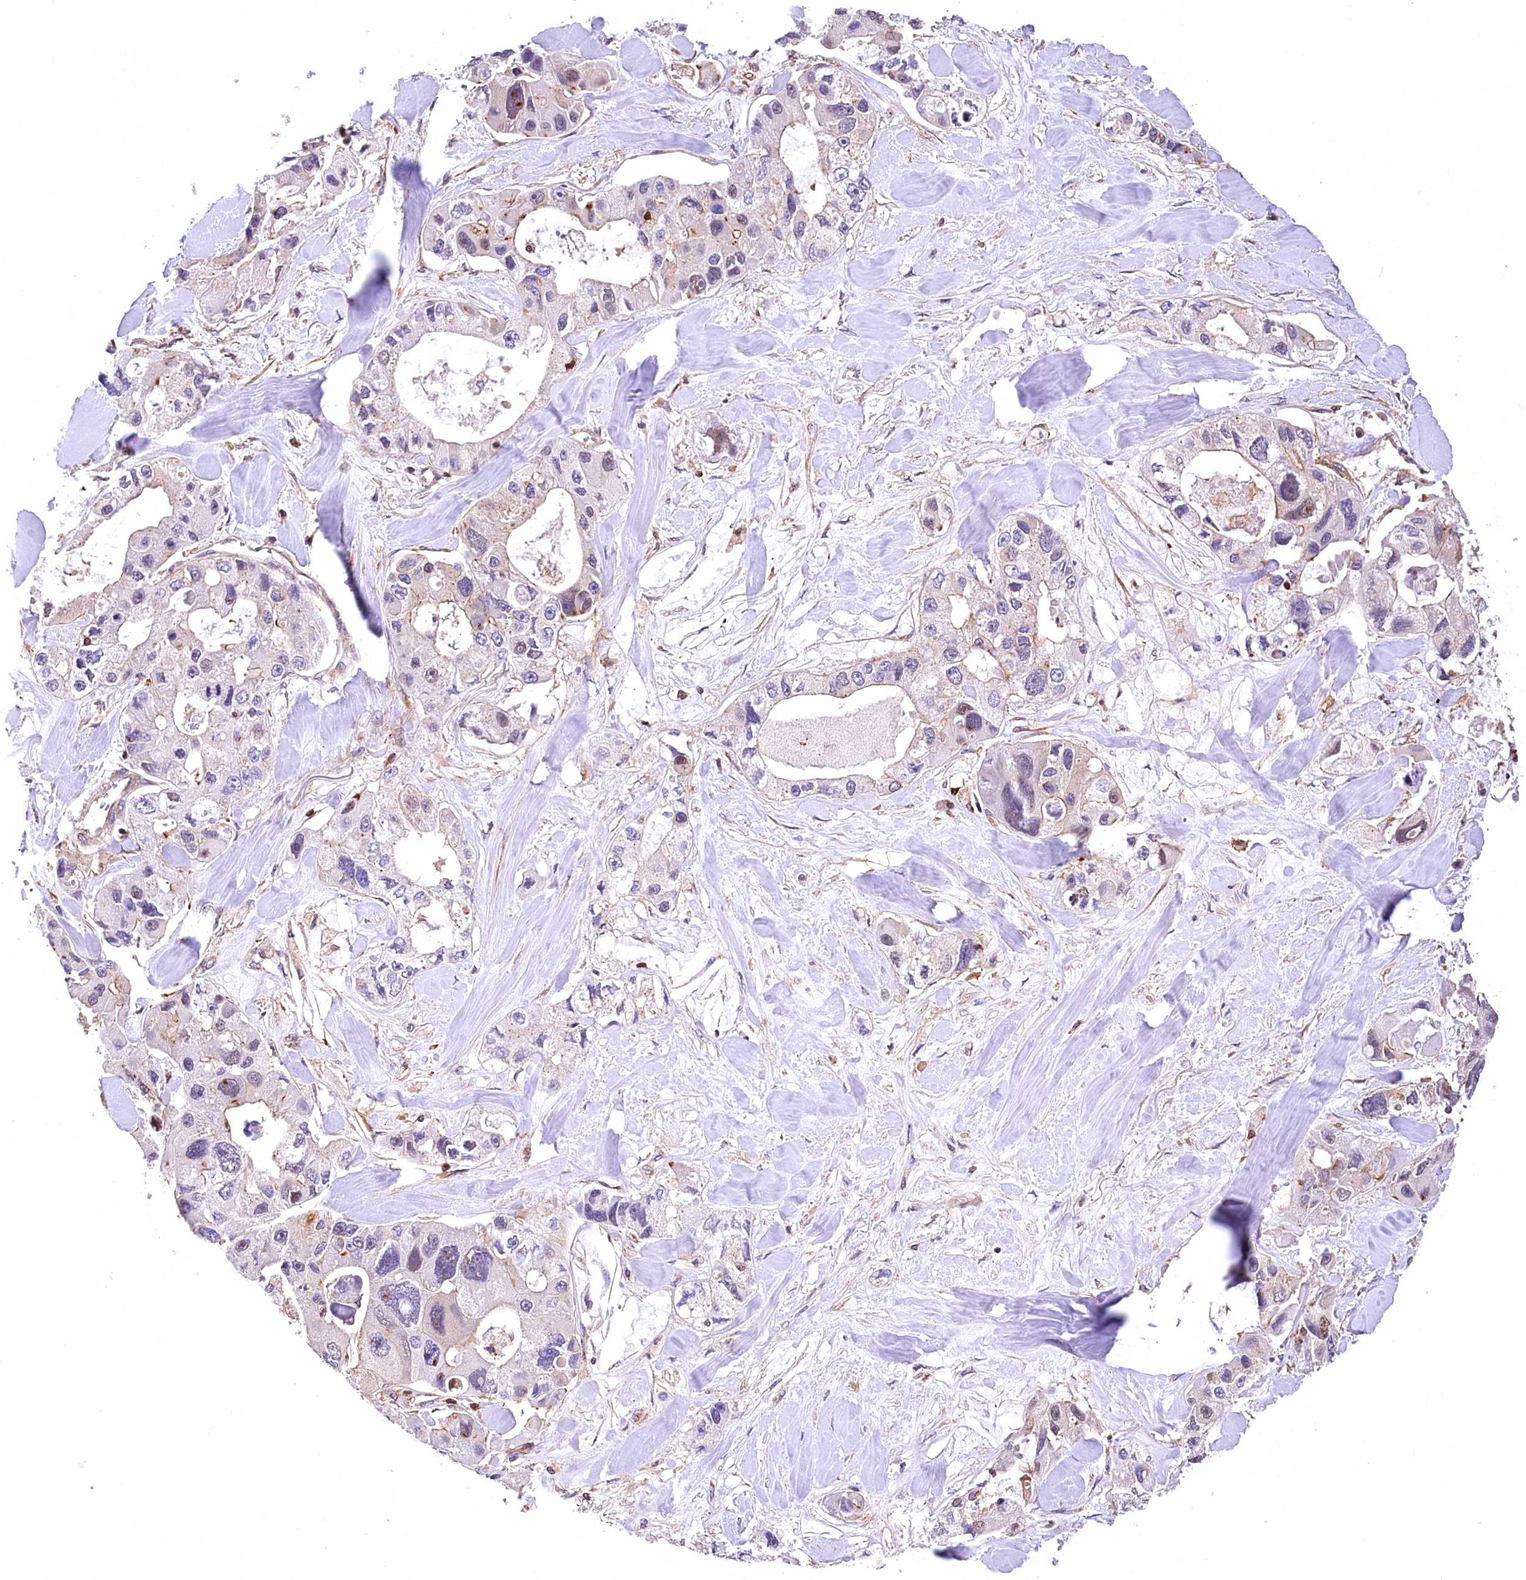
{"staining": {"intensity": "moderate", "quantity": "<25%", "location": "cytoplasmic/membranous,nuclear"}, "tissue": "lung cancer", "cell_type": "Tumor cells", "image_type": "cancer", "snomed": [{"axis": "morphology", "description": "Adenocarcinoma, NOS"}, {"axis": "topography", "description": "Lung"}], "caption": "This is an image of immunohistochemistry (IHC) staining of lung adenocarcinoma, which shows moderate staining in the cytoplasmic/membranous and nuclear of tumor cells.", "gene": "DPP3", "patient": {"sex": "female", "age": 54}}